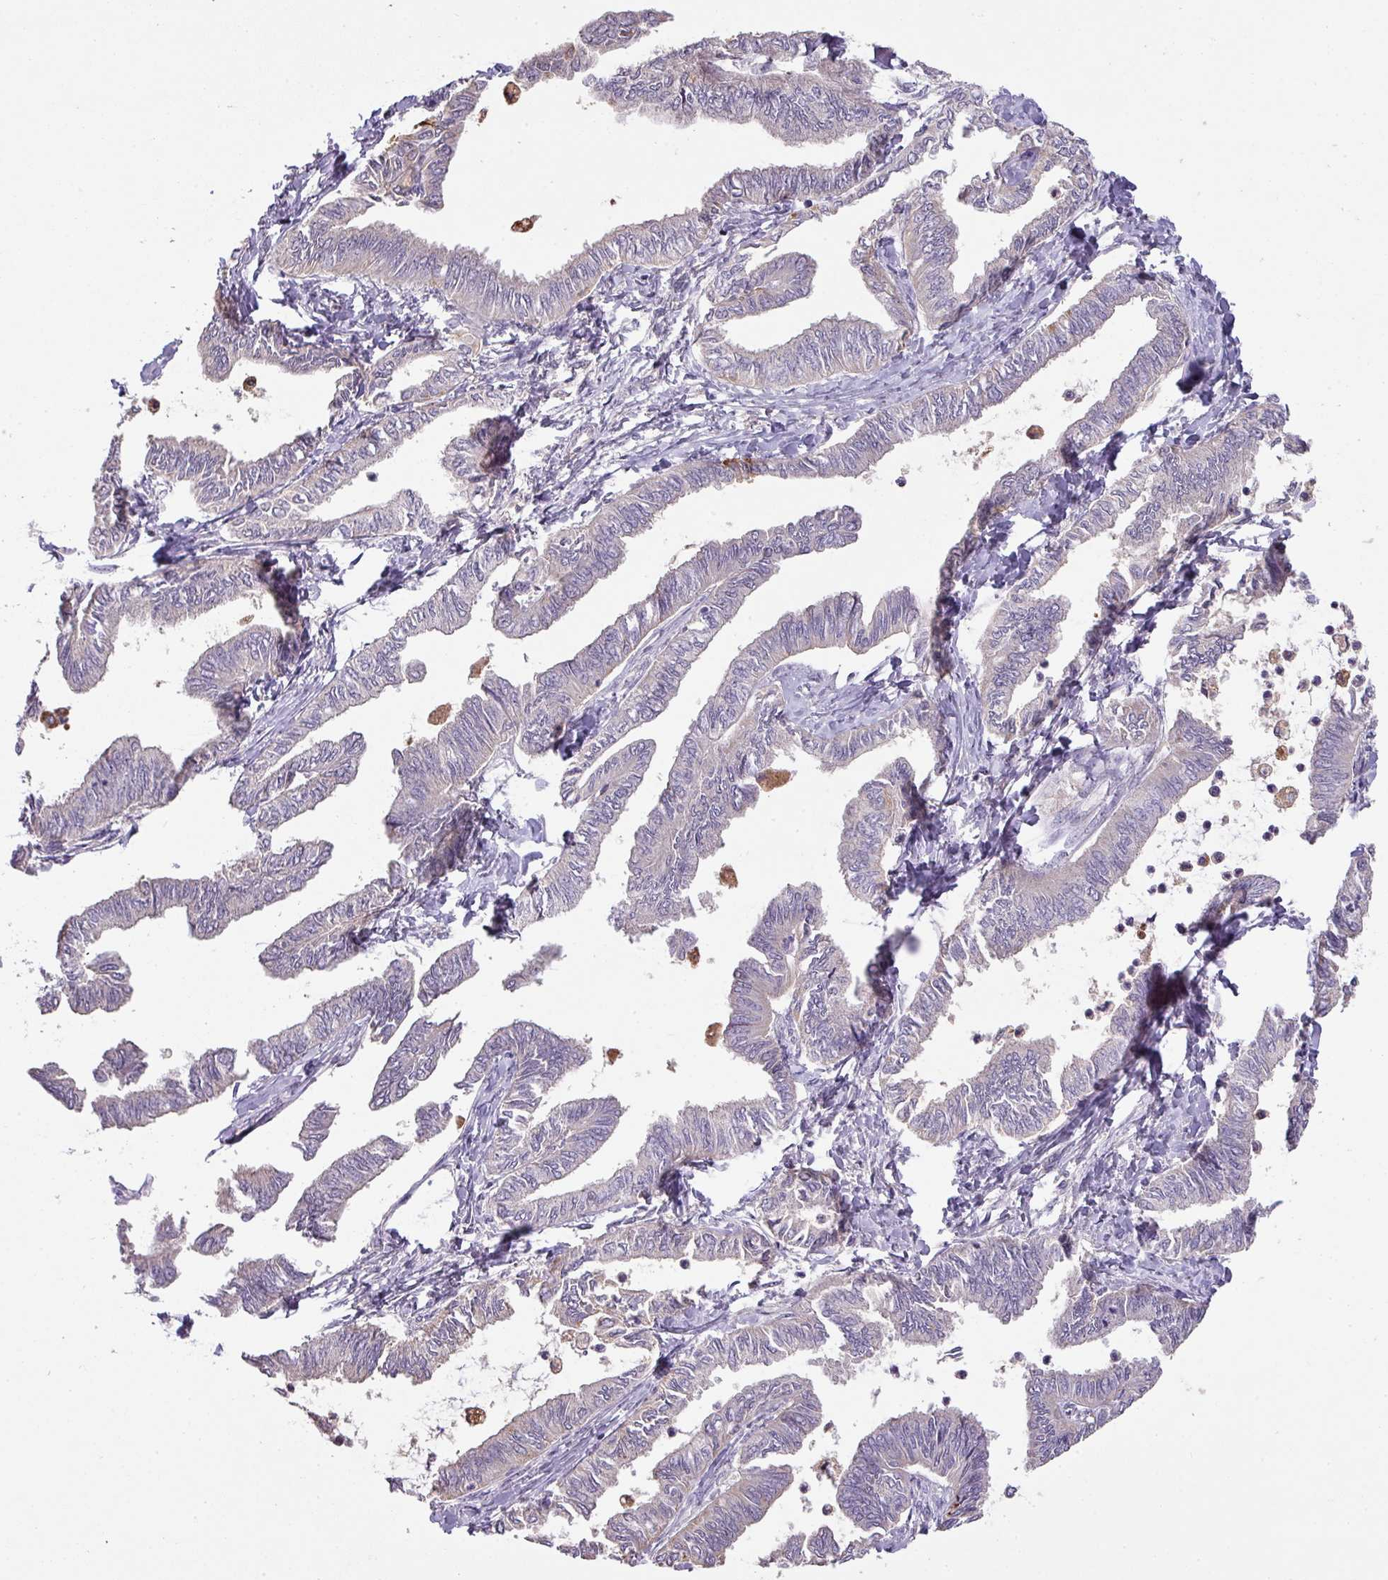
{"staining": {"intensity": "negative", "quantity": "none", "location": "none"}, "tissue": "ovarian cancer", "cell_type": "Tumor cells", "image_type": "cancer", "snomed": [{"axis": "morphology", "description": "Carcinoma, endometroid"}, {"axis": "topography", "description": "Ovary"}], "caption": "Immunohistochemistry of human ovarian cancer shows no positivity in tumor cells. The staining was performed using DAB (3,3'-diaminobenzidine) to visualize the protein expression in brown, while the nuclei were stained in blue with hematoxylin (Magnification: 20x).", "gene": "PRADC1", "patient": {"sex": "female", "age": 70}}